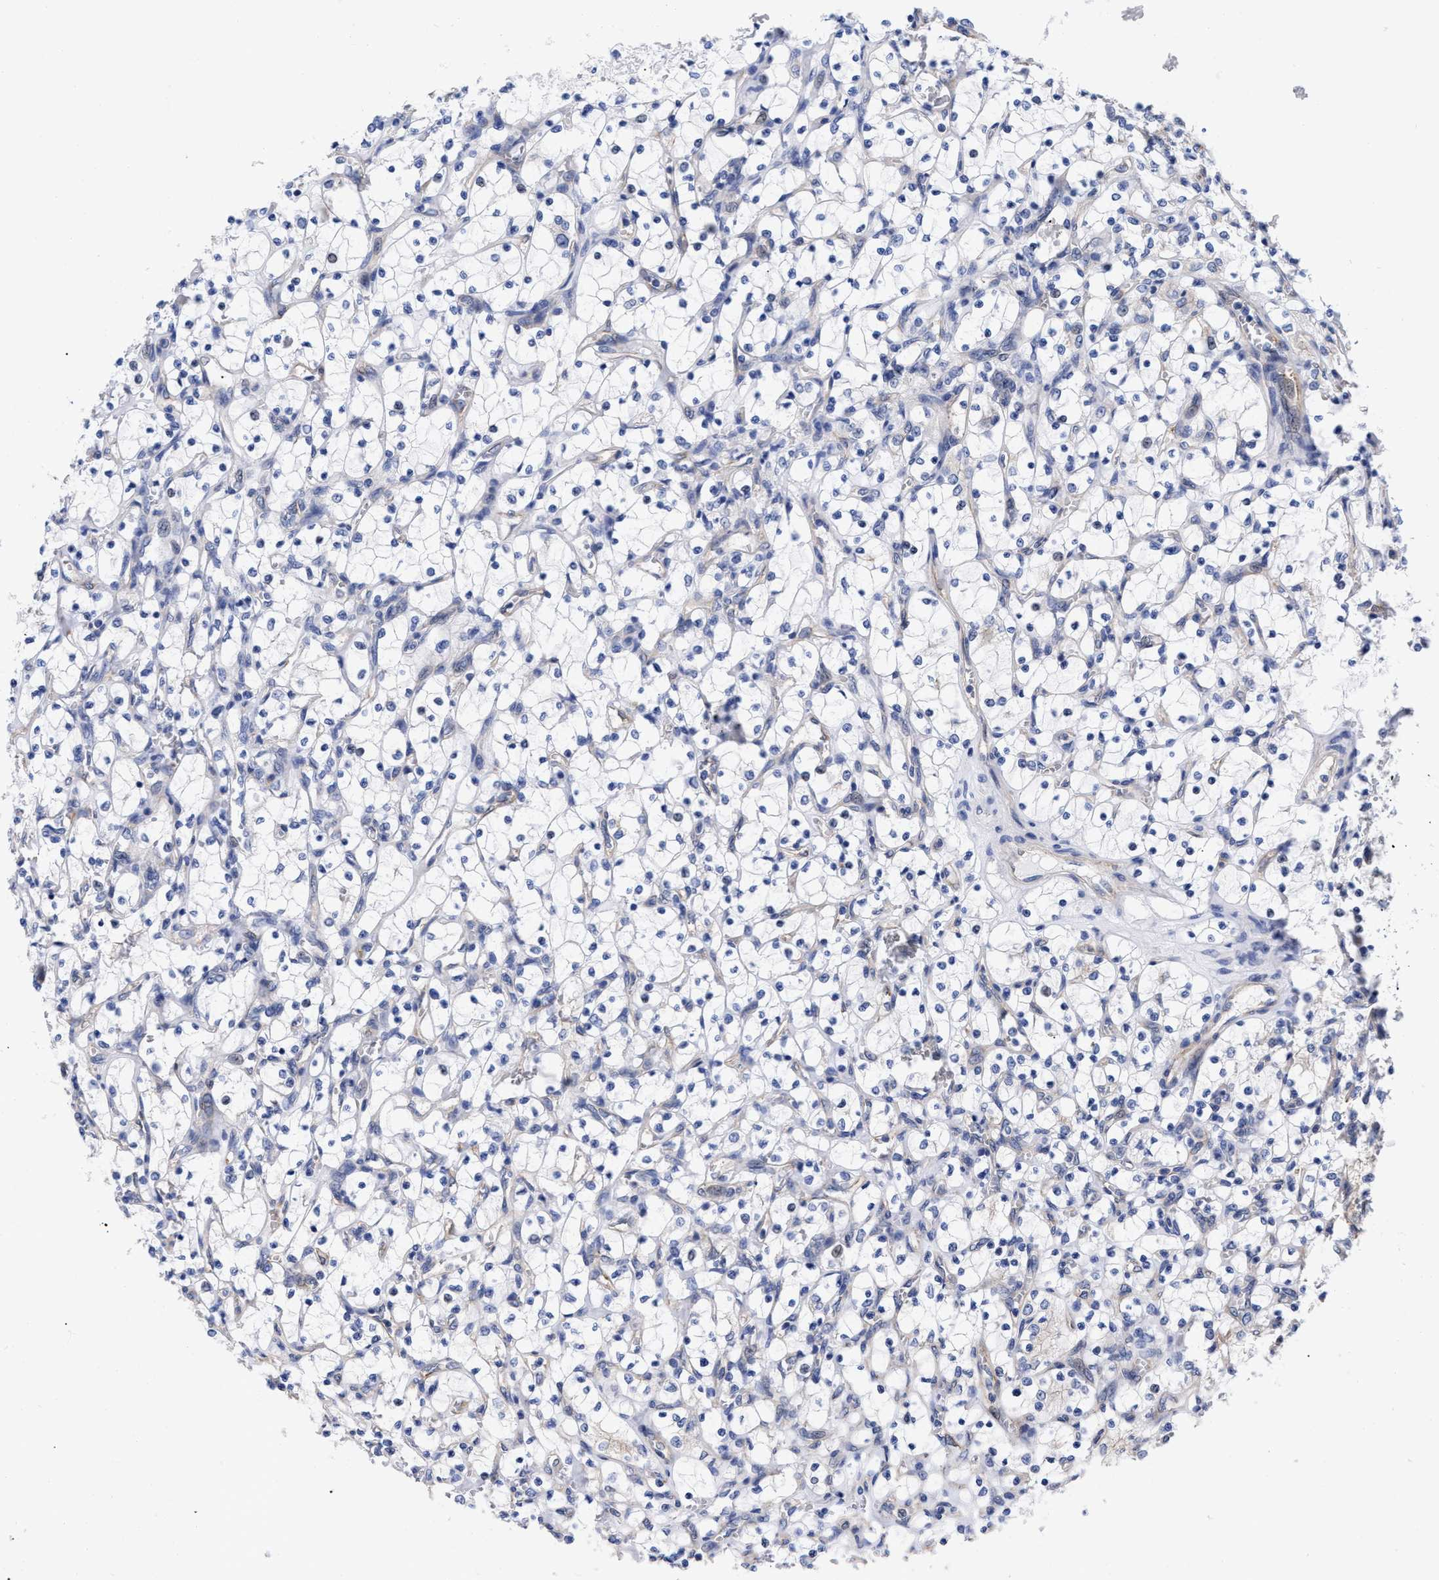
{"staining": {"intensity": "negative", "quantity": "none", "location": "none"}, "tissue": "renal cancer", "cell_type": "Tumor cells", "image_type": "cancer", "snomed": [{"axis": "morphology", "description": "Adenocarcinoma, NOS"}, {"axis": "topography", "description": "Kidney"}], "caption": "An IHC micrograph of renal cancer (adenocarcinoma) is shown. There is no staining in tumor cells of renal cancer (adenocarcinoma). (DAB IHC, high magnification).", "gene": "IRAG2", "patient": {"sex": "female", "age": 69}}